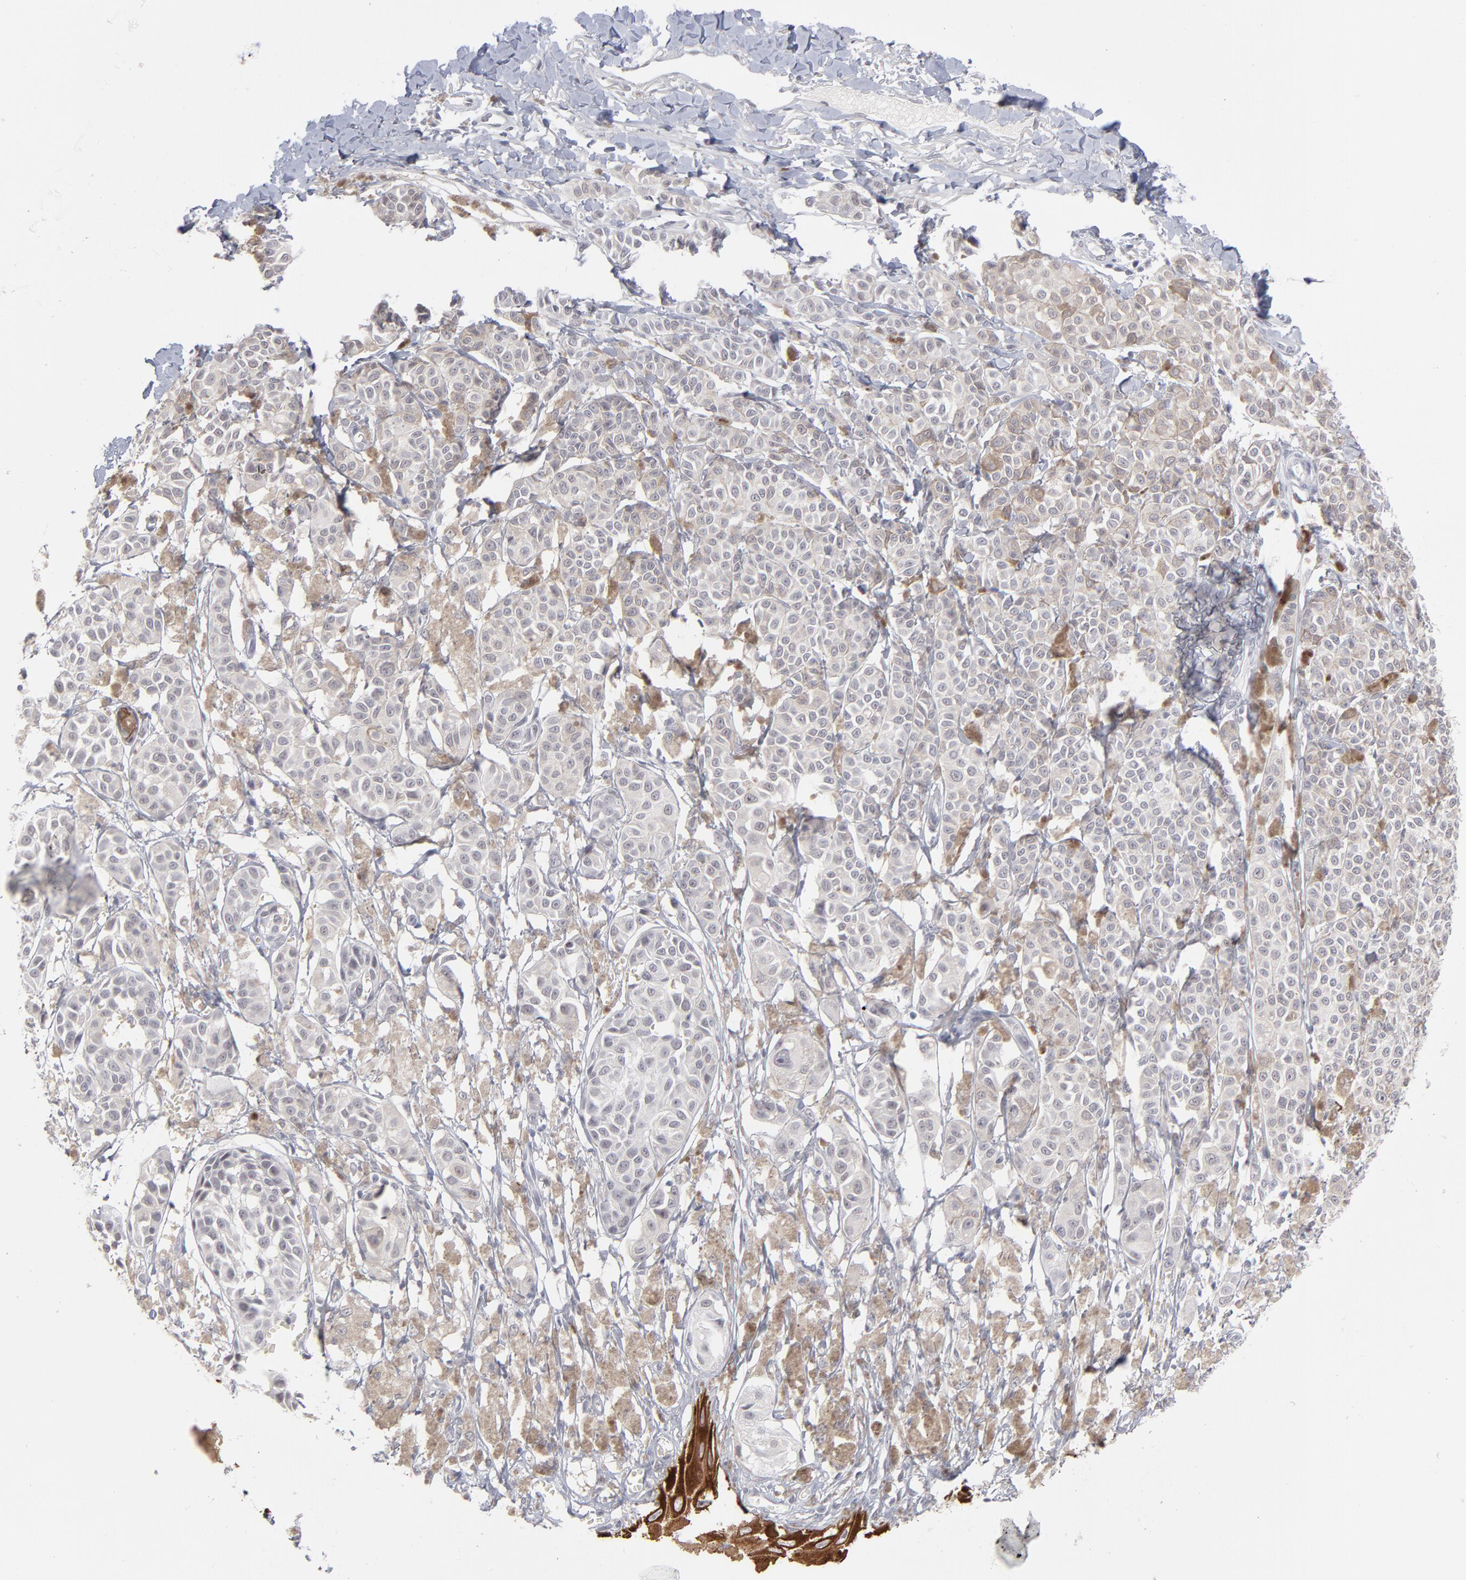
{"staining": {"intensity": "weak", "quantity": "<25%", "location": "cytoplasmic/membranous"}, "tissue": "melanoma", "cell_type": "Tumor cells", "image_type": "cancer", "snomed": [{"axis": "morphology", "description": "Malignant melanoma, NOS"}, {"axis": "topography", "description": "Skin"}], "caption": "Immunohistochemistry (IHC) of human malignant melanoma shows no staining in tumor cells.", "gene": "CCR2", "patient": {"sex": "male", "age": 76}}